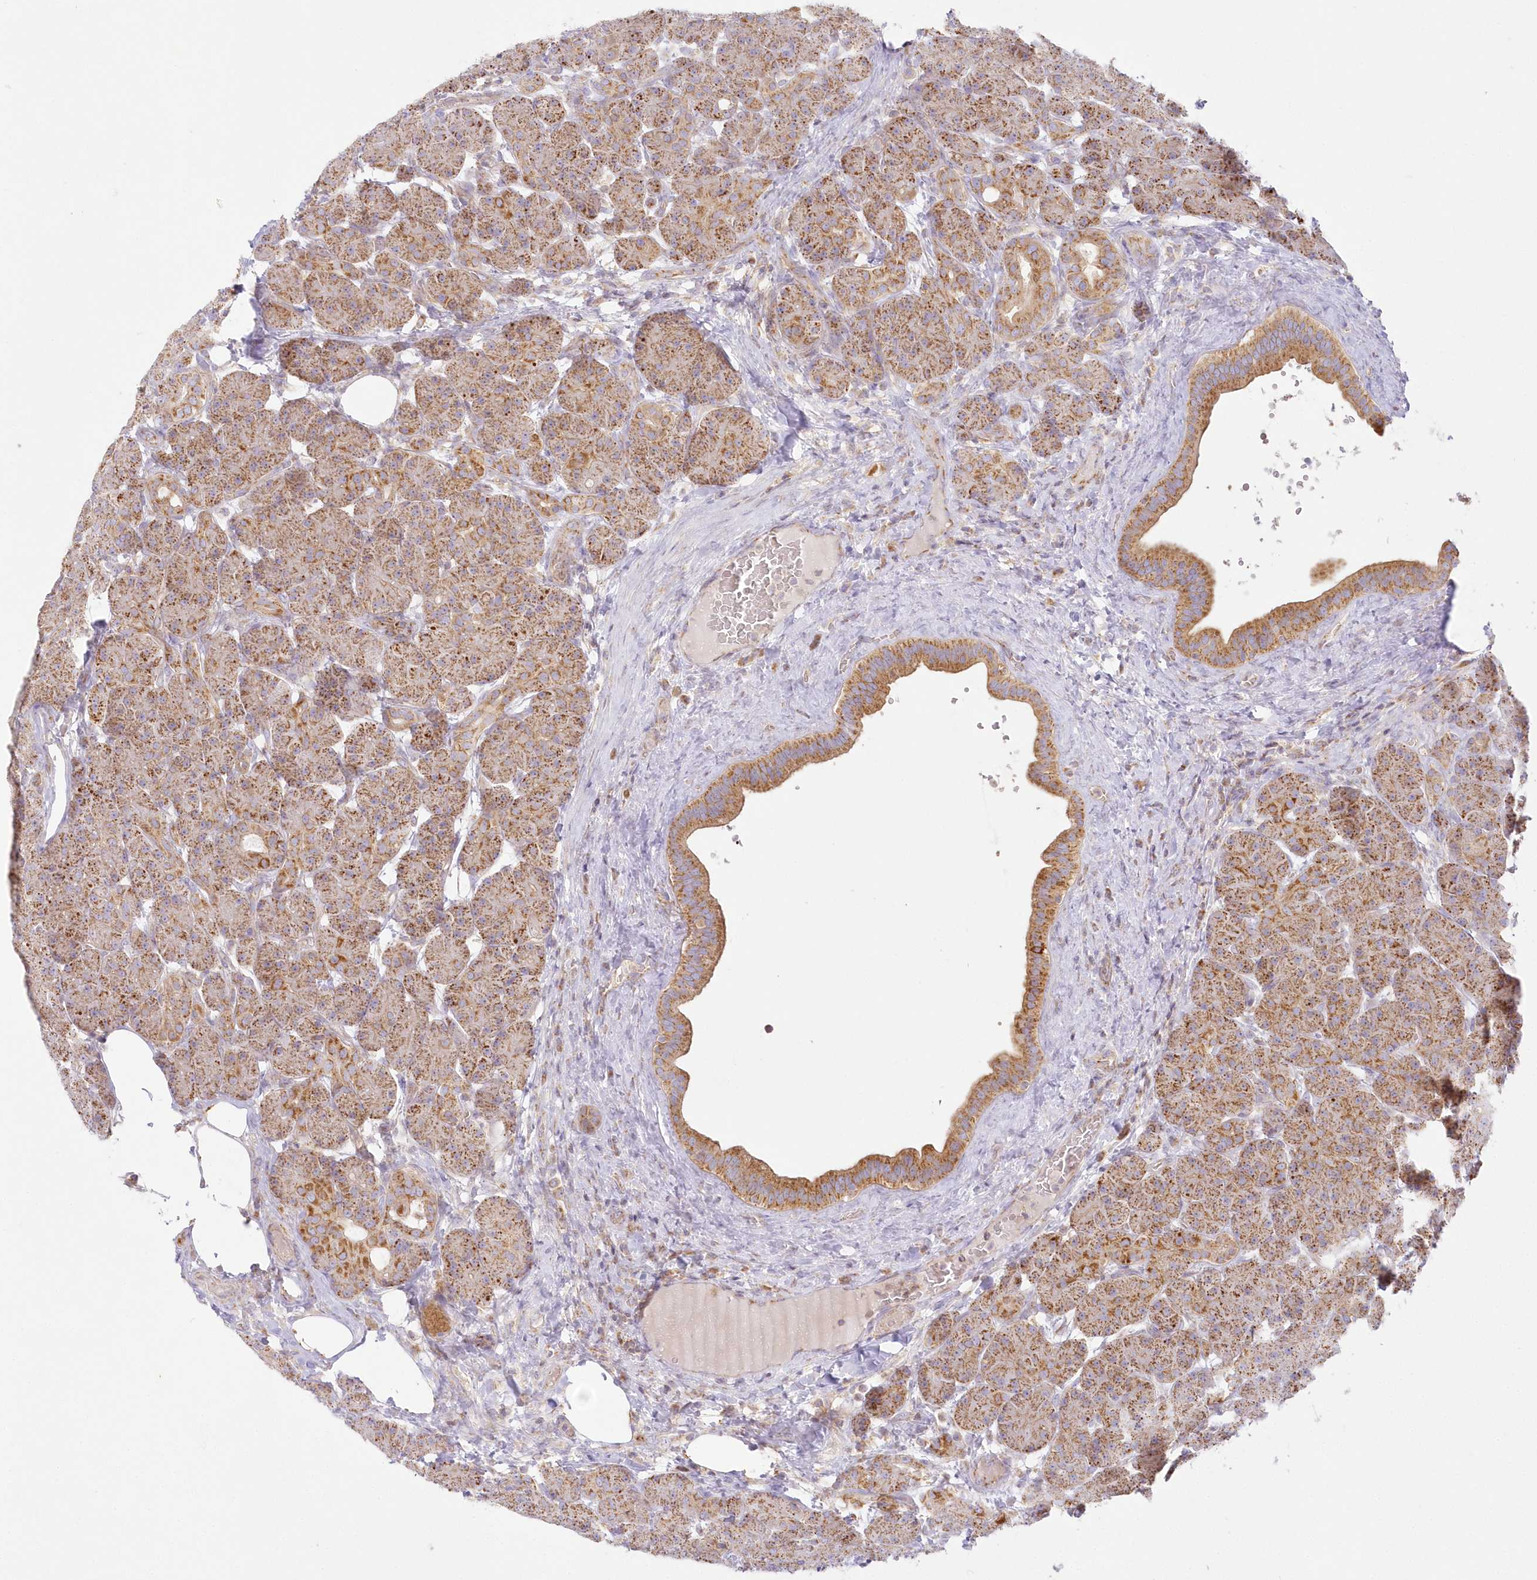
{"staining": {"intensity": "moderate", "quantity": ">75%", "location": "cytoplasmic/membranous"}, "tissue": "pancreas", "cell_type": "Exocrine glandular cells", "image_type": "normal", "snomed": [{"axis": "morphology", "description": "Normal tissue, NOS"}, {"axis": "topography", "description": "Pancreas"}], "caption": "Protein positivity by immunohistochemistry displays moderate cytoplasmic/membranous expression in approximately >75% of exocrine glandular cells in benign pancreas.", "gene": "TBC1D14", "patient": {"sex": "male", "age": 63}}